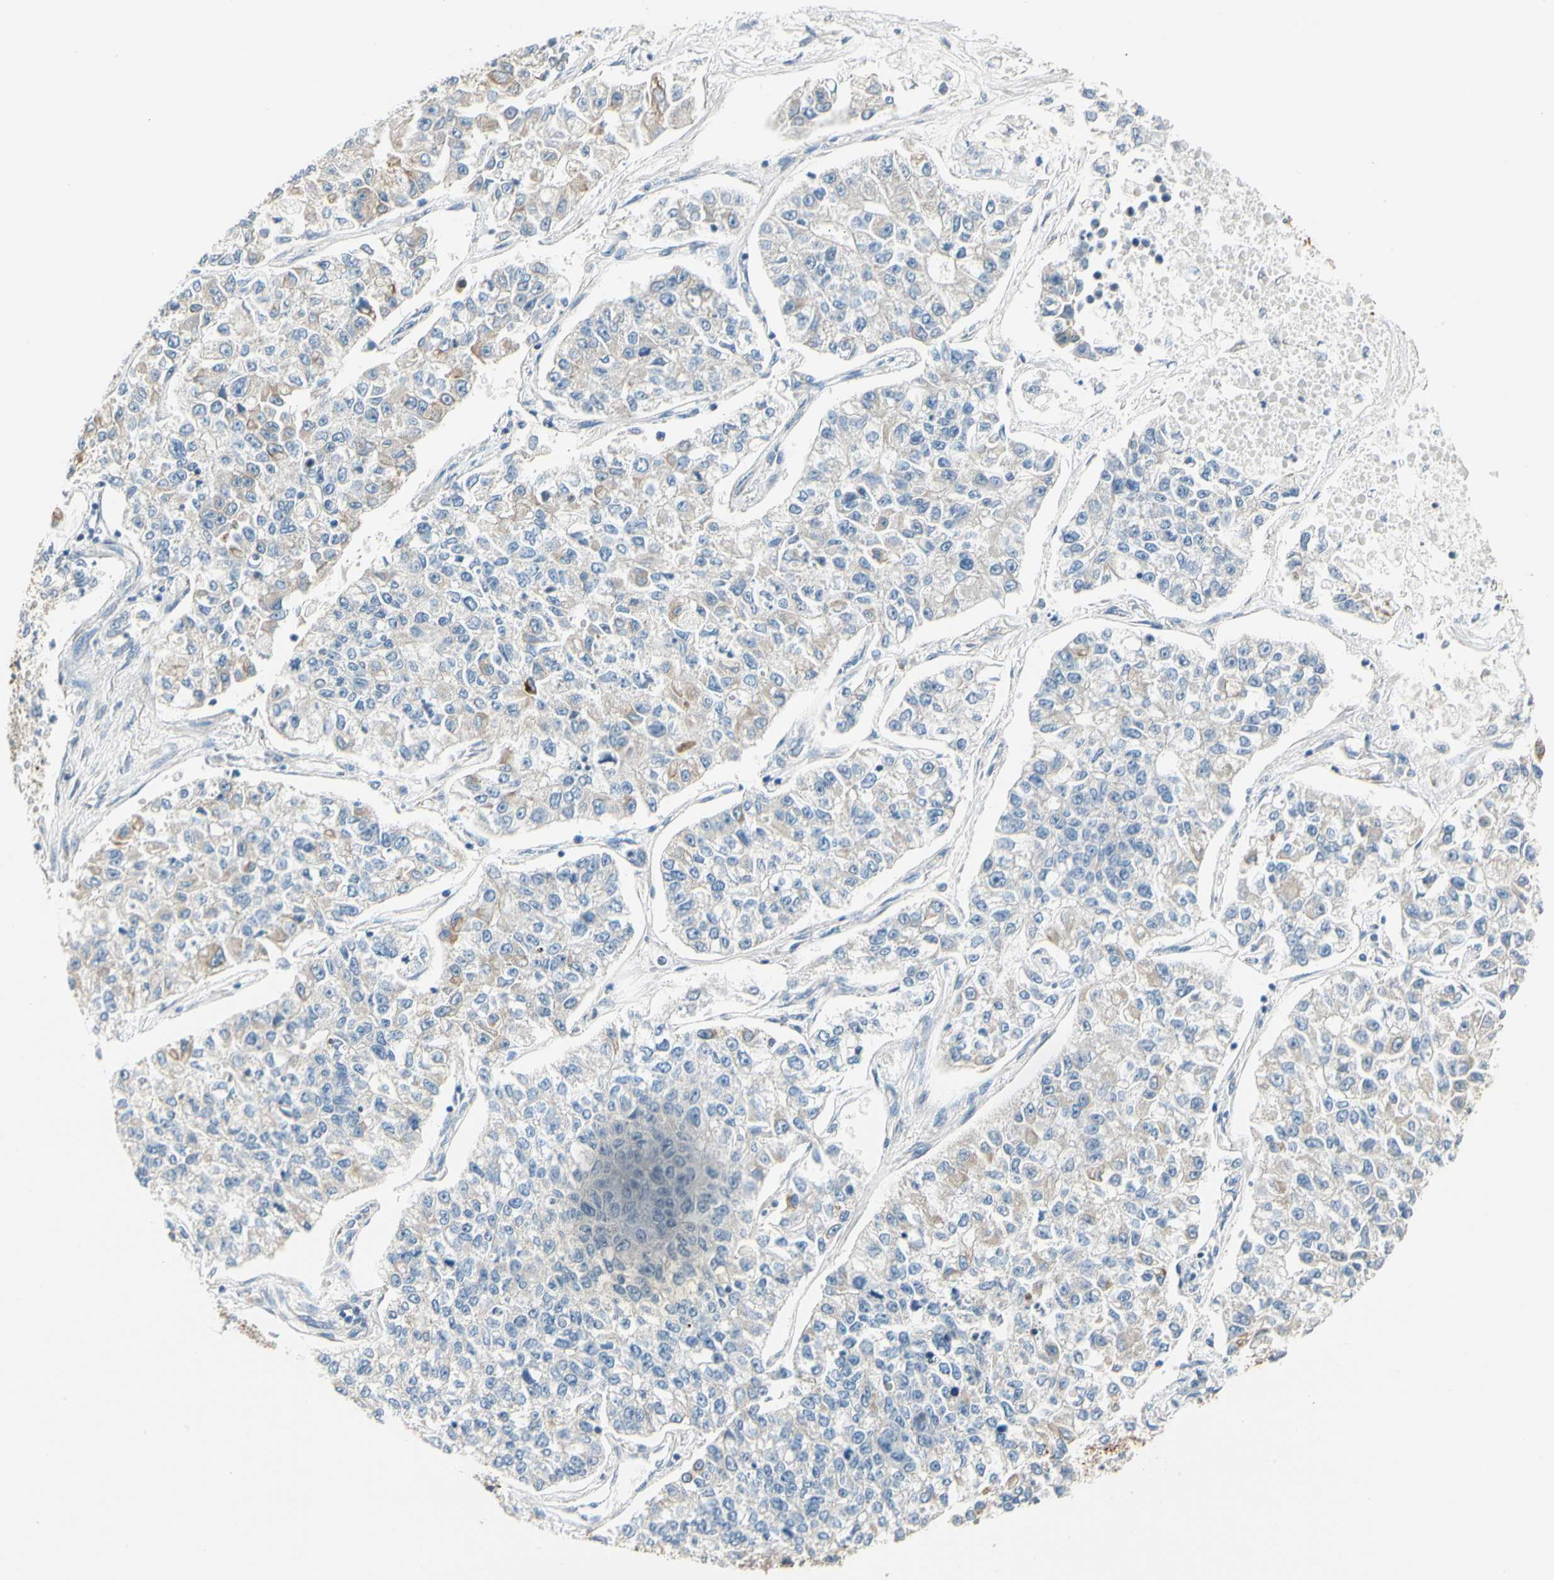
{"staining": {"intensity": "negative", "quantity": "none", "location": "none"}, "tissue": "lung cancer", "cell_type": "Tumor cells", "image_type": "cancer", "snomed": [{"axis": "morphology", "description": "Adenocarcinoma, NOS"}, {"axis": "topography", "description": "Lung"}], "caption": "IHC histopathology image of adenocarcinoma (lung) stained for a protein (brown), which reveals no staining in tumor cells. (Immunohistochemistry (ihc), brightfield microscopy, high magnification).", "gene": "DUSP12", "patient": {"sex": "male", "age": 49}}